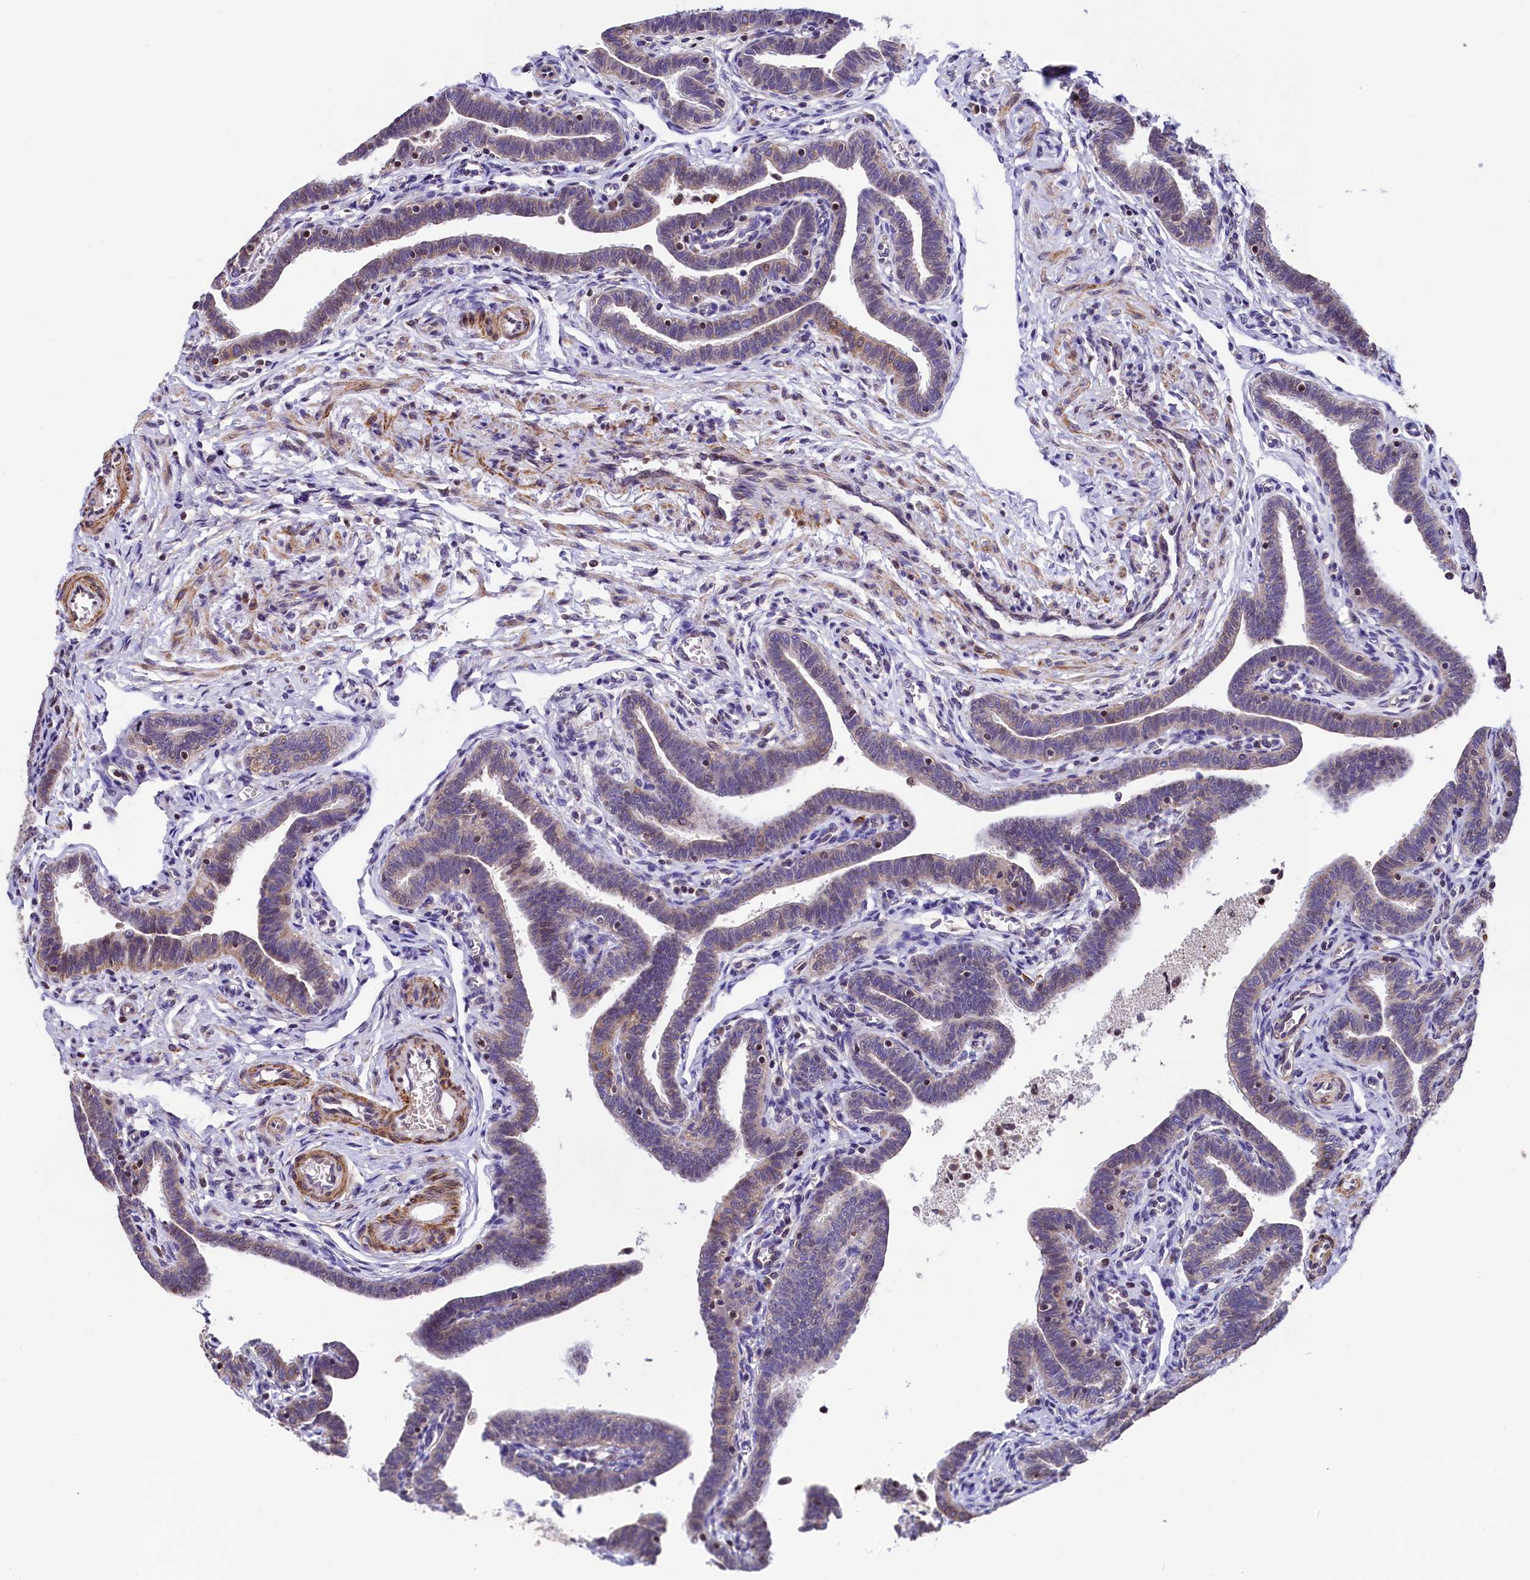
{"staining": {"intensity": "weak", "quantity": "25%-75%", "location": "cytoplasmic/membranous"}, "tissue": "fallopian tube", "cell_type": "Glandular cells", "image_type": "normal", "snomed": [{"axis": "morphology", "description": "Normal tissue, NOS"}, {"axis": "topography", "description": "Fallopian tube"}], "caption": "High-power microscopy captured an immunohistochemistry image of normal fallopian tube, revealing weak cytoplasmic/membranous expression in approximately 25%-75% of glandular cells. The protein of interest is shown in brown color, while the nuclei are stained blue.", "gene": "ZNF2", "patient": {"sex": "female", "age": 36}}